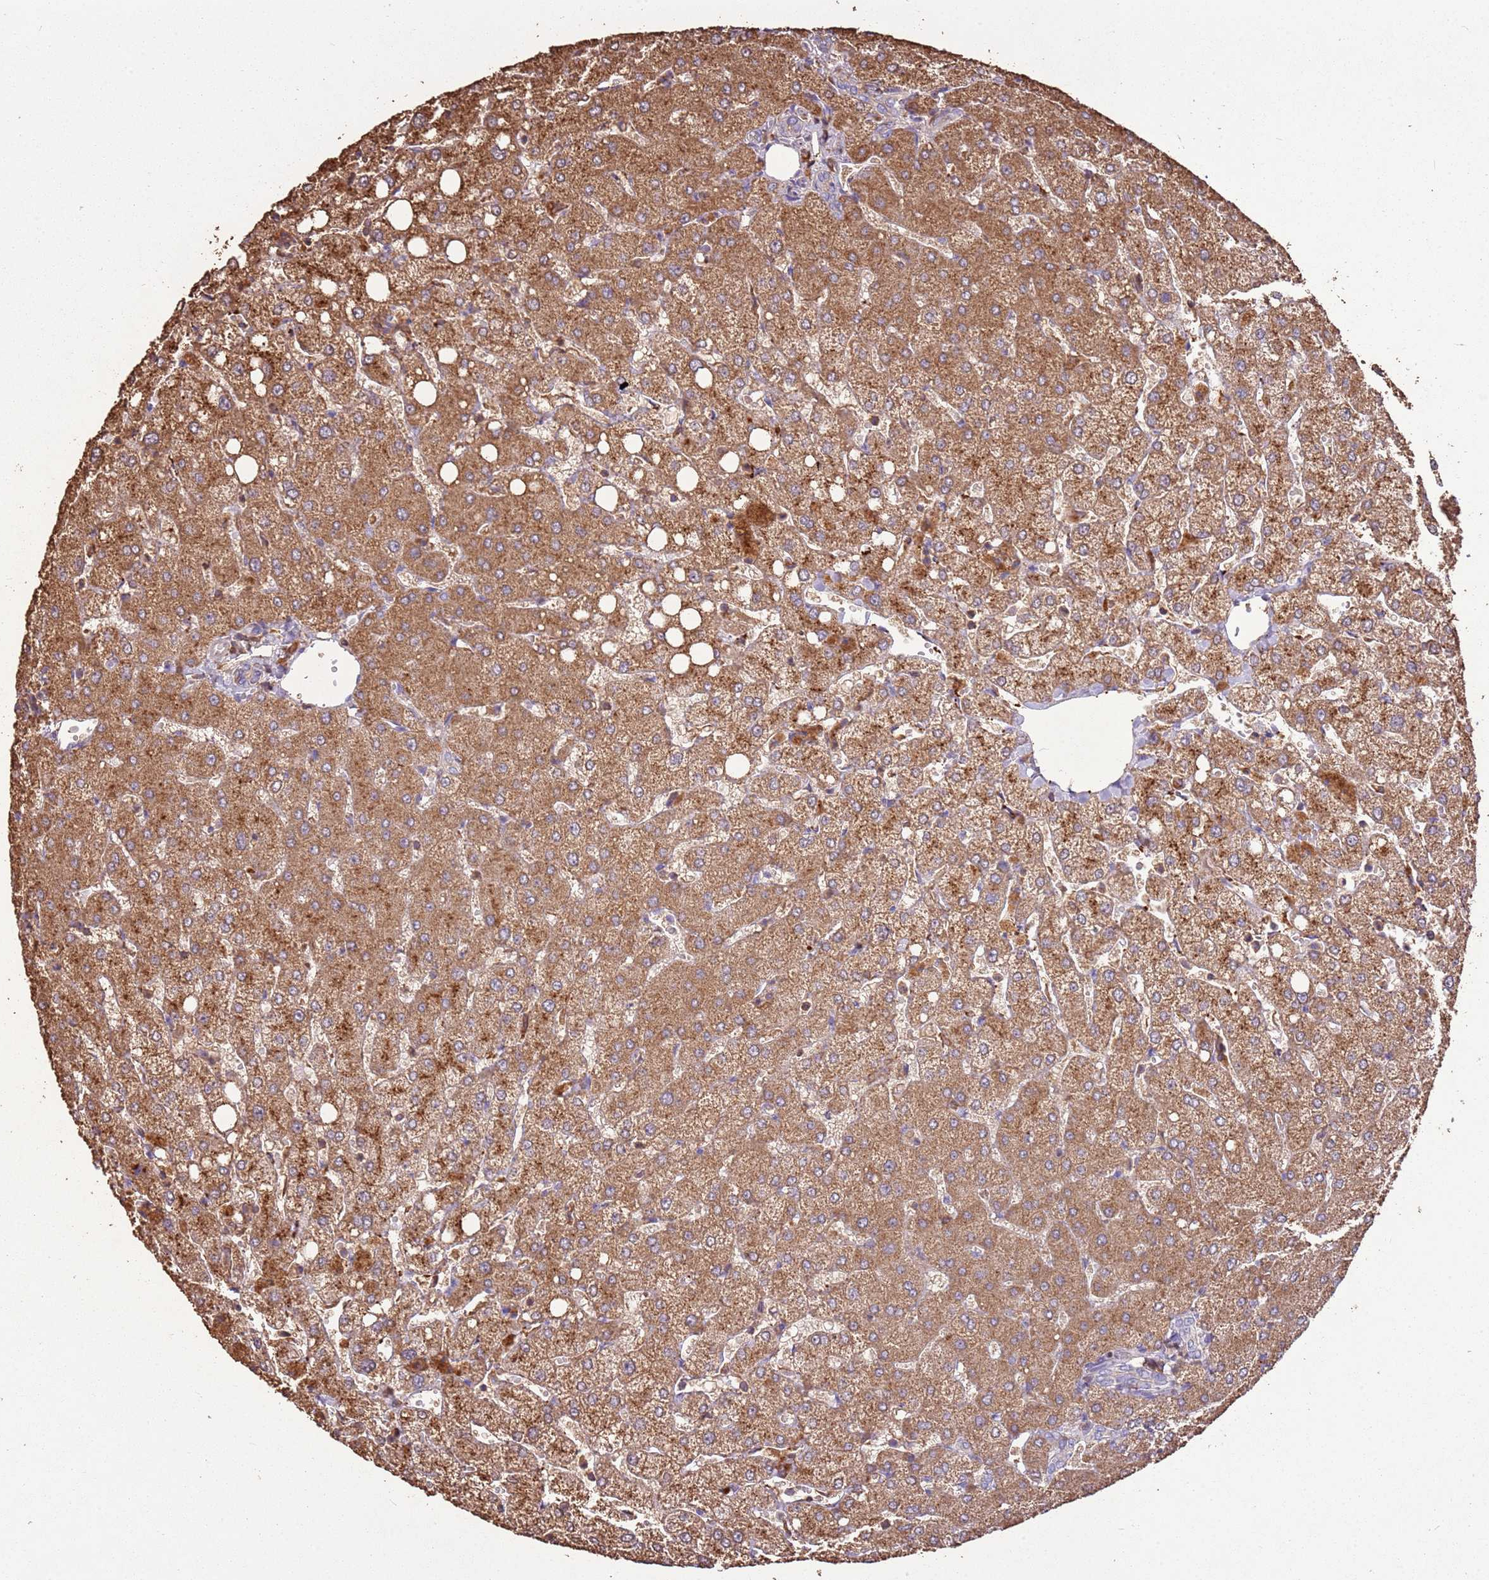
{"staining": {"intensity": "weak", "quantity": "<25%", "location": "cytoplasmic/membranous"}, "tissue": "liver", "cell_type": "Cholangiocytes", "image_type": "normal", "snomed": [{"axis": "morphology", "description": "Normal tissue, NOS"}, {"axis": "topography", "description": "Liver"}], "caption": "Immunohistochemistry (IHC) of benign human liver shows no expression in cholangiocytes.", "gene": "ARL10", "patient": {"sex": "female", "age": 54}}